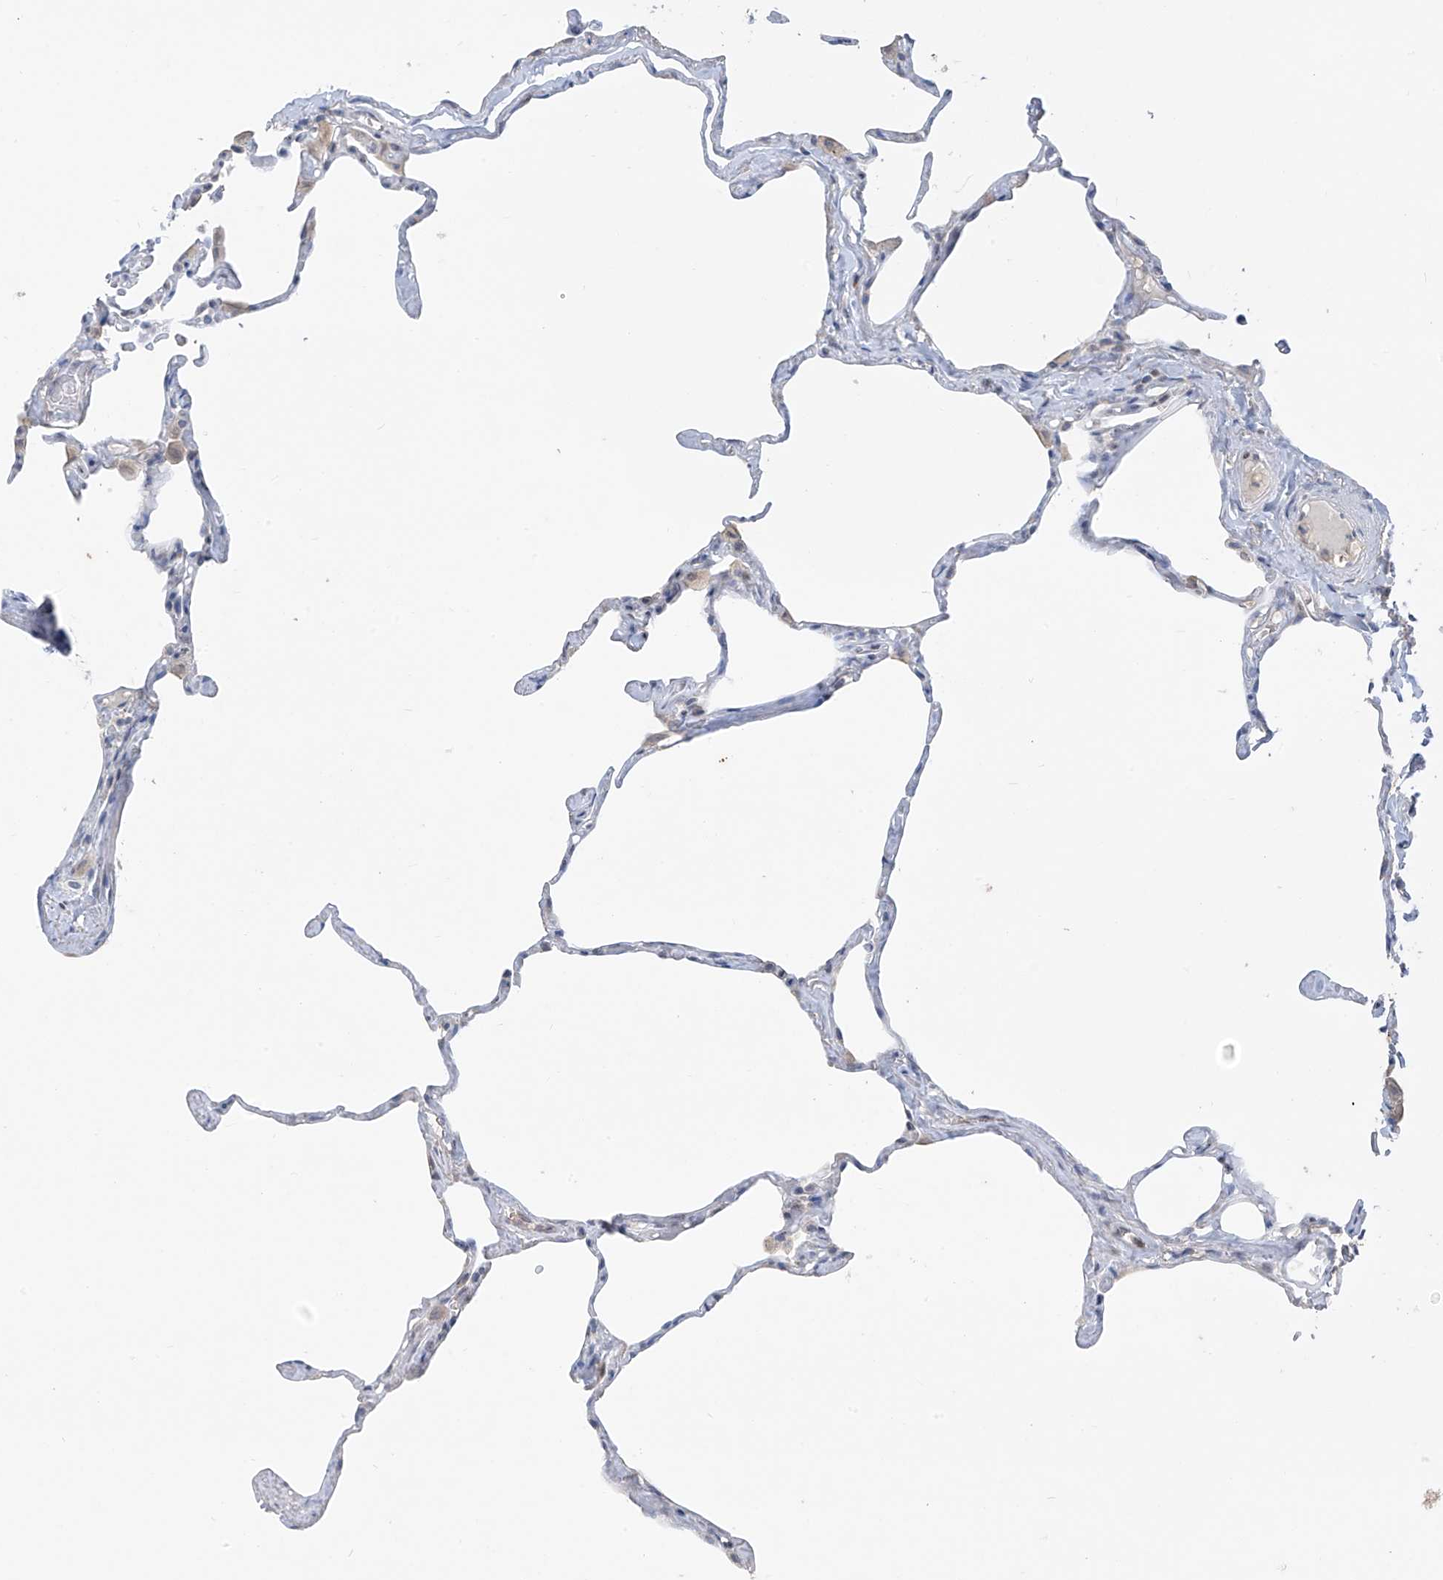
{"staining": {"intensity": "negative", "quantity": "none", "location": "none"}, "tissue": "lung", "cell_type": "Alveolar cells", "image_type": "normal", "snomed": [{"axis": "morphology", "description": "Normal tissue, NOS"}, {"axis": "topography", "description": "Lung"}], "caption": "Photomicrograph shows no significant protein positivity in alveolar cells of normal lung.", "gene": "RPL4", "patient": {"sex": "male", "age": 65}}